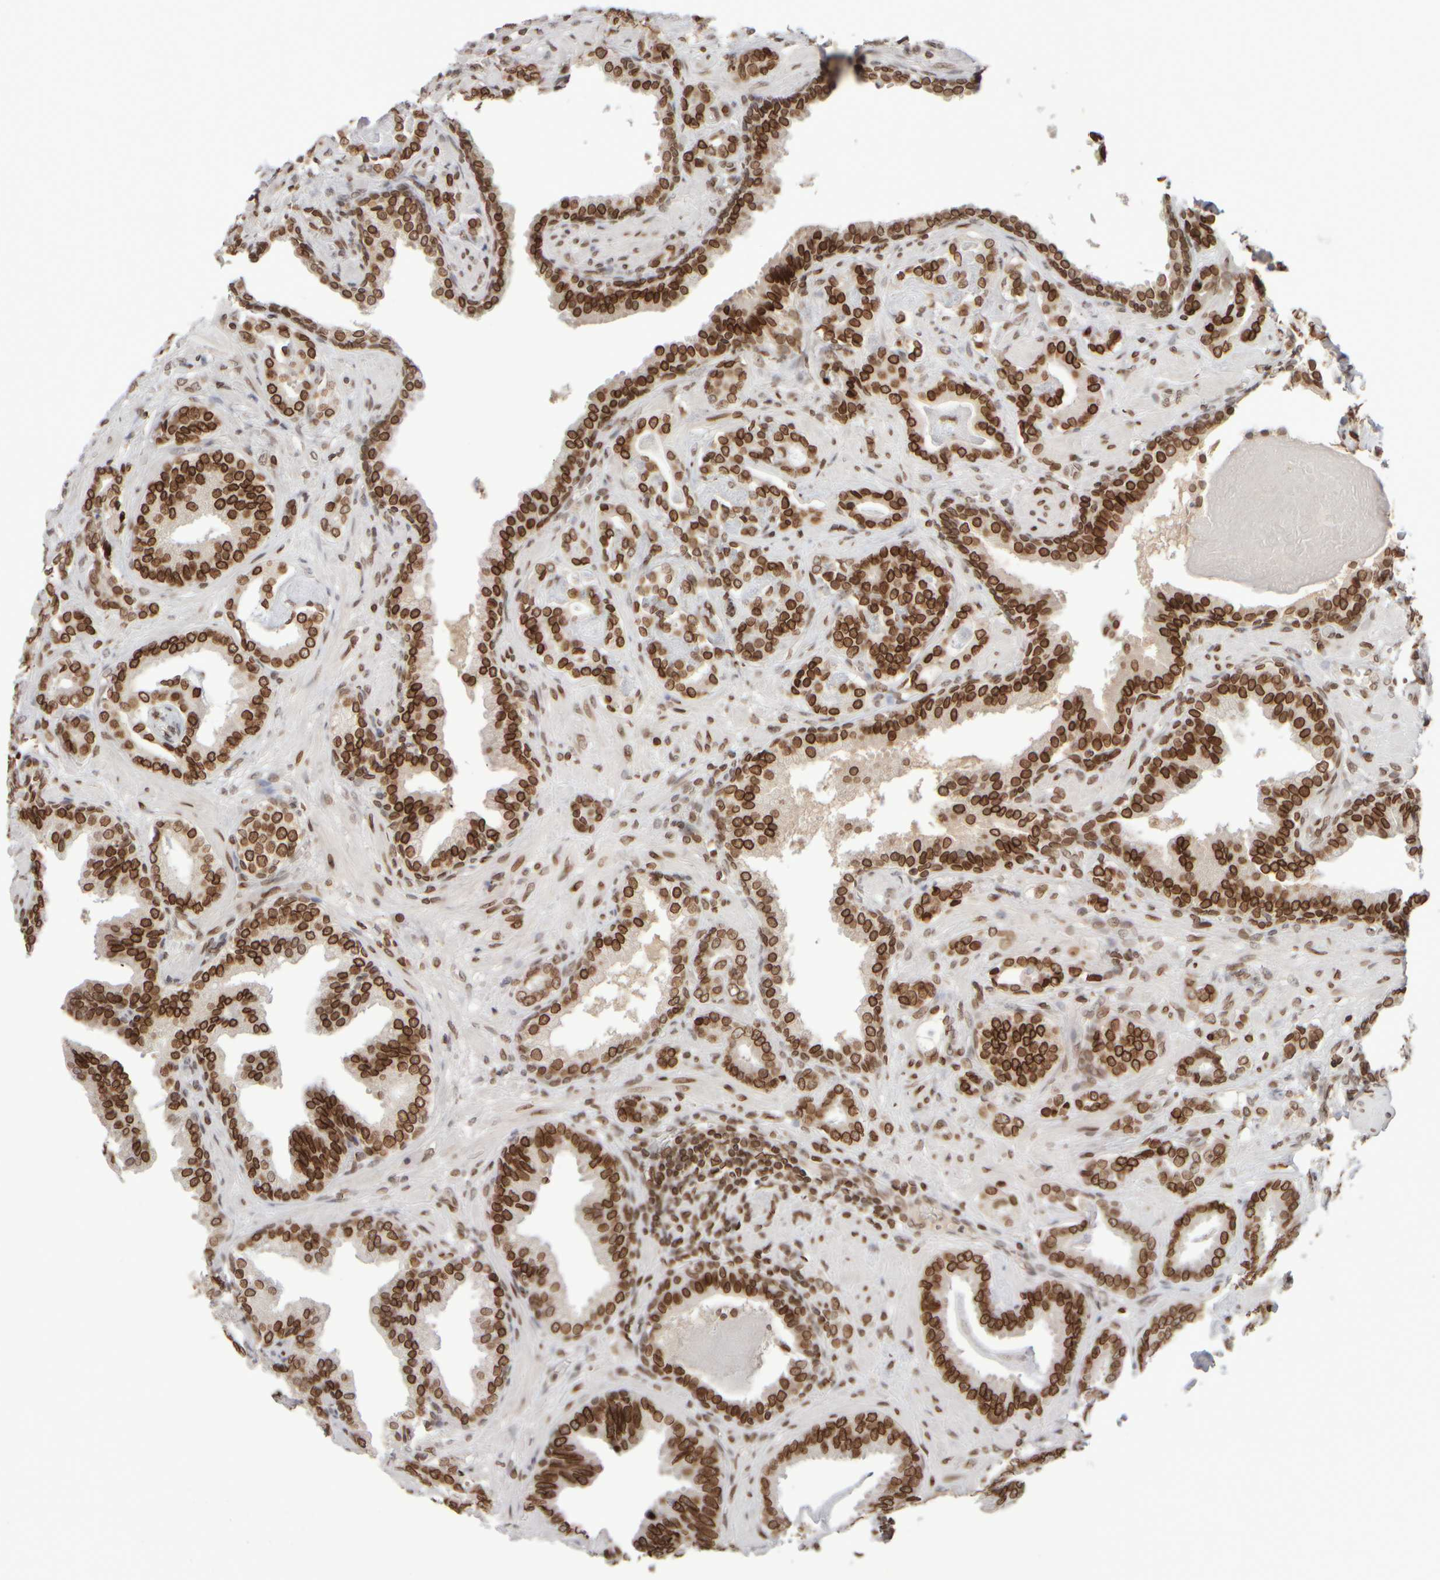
{"staining": {"intensity": "strong", "quantity": ">75%", "location": "cytoplasmic/membranous,nuclear"}, "tissue": "prostate cancer", "cell_type": "Tumor cells", "image_type": "cancer", "snomed": [{"axis": "morphology", "description": "Adenocarcinoma, Low grade"}, {"axis": "topography", "description": "Prostate"}], "caption": "Immunohistochemical staining of low-grade adenocarcinoma (prostate) shows high levels of strong cytoplasmic/membranous and nuclear protein positivity in about >75% of tumor cells. Immunohistochemistry stains the protein in brown and the nuclei are stained blue.", "gene": "ZC3HC1", "patient": {"sex": "male", "age": 53}}